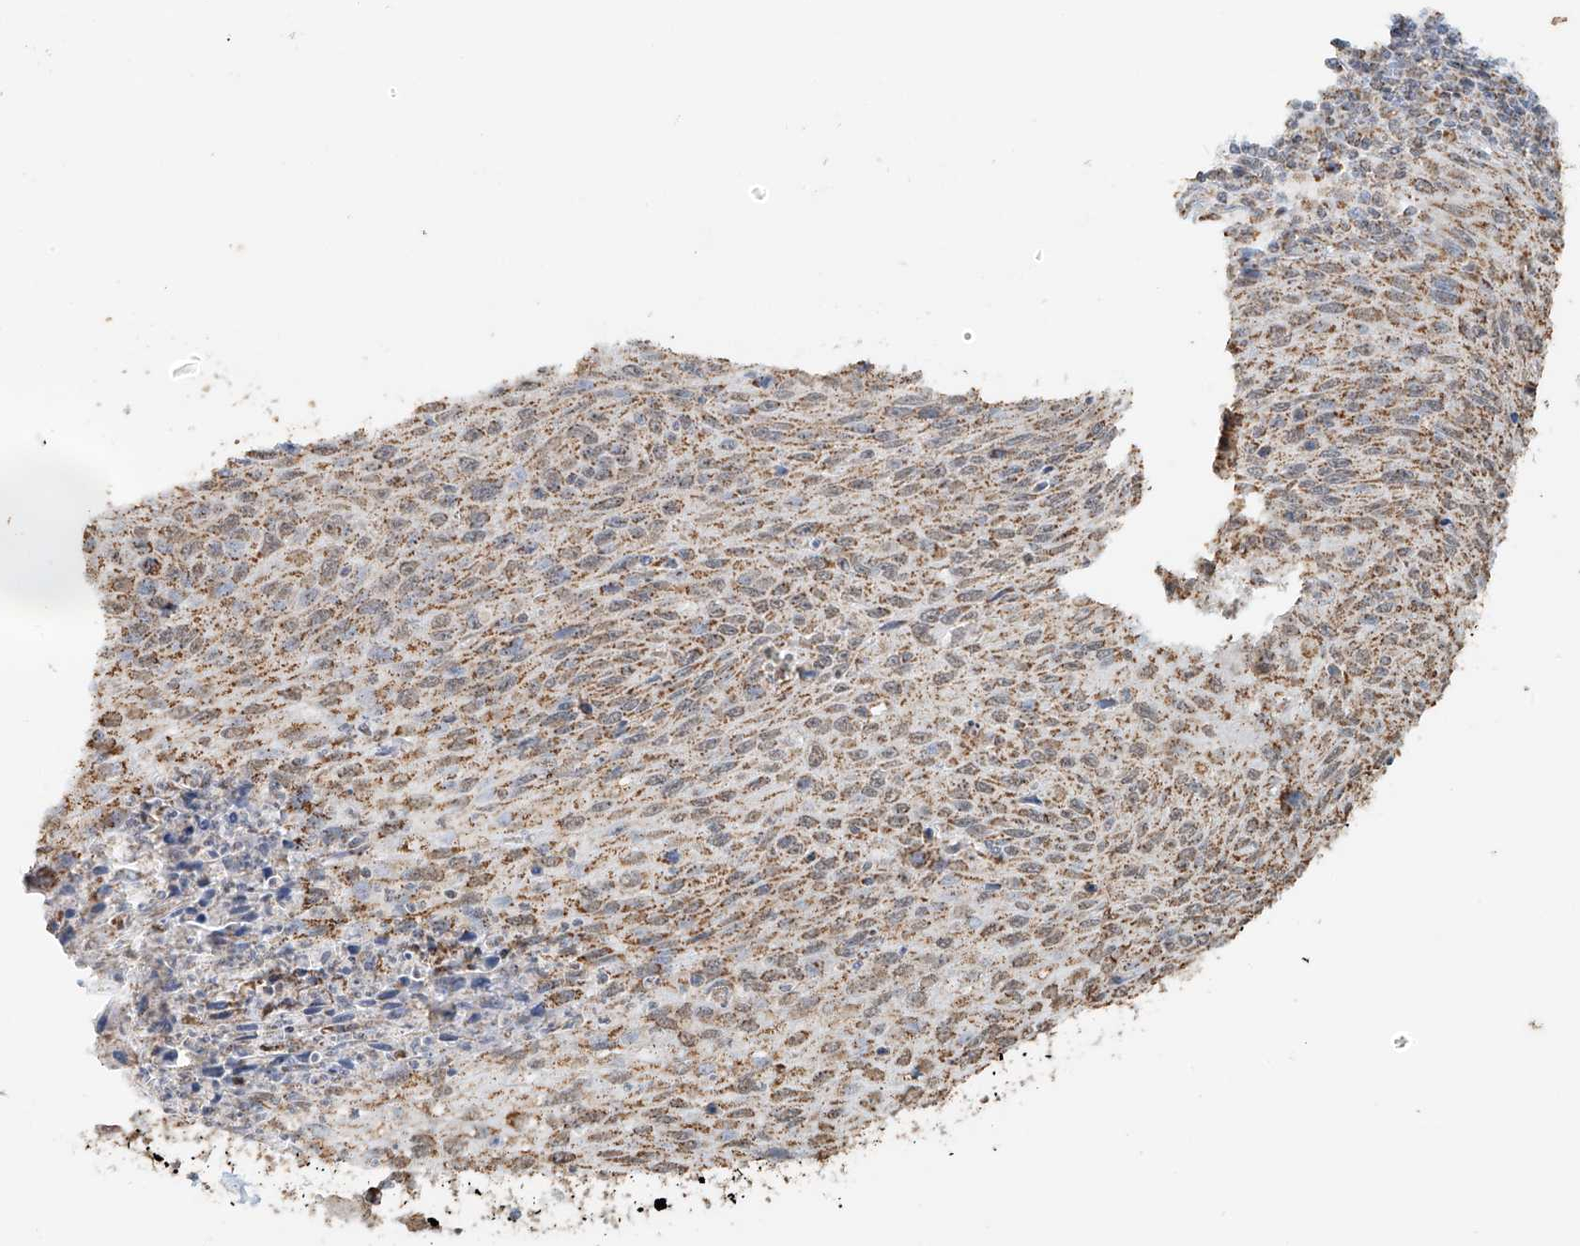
{"staining": {"intensity": "moderate", "quantity": ">75%", "location": "cytoplasmic/membranous"}, "tissue": "cervical cancer", "cell_type": "Tumor cells", "image_type": "cancer", "snomed": [{"axis": "morphology", "description": "Squamous cell carcinoma, NOS"}, {"axis": "topography", "description": "Cervix"}], "caption": "Immunohistochemical staining of cervical cancer (squamous cell carcinoma) demonstrates medium levels of moderate cytoplasmic/membranous positivity in approximately >75% of tumor cells.", "gene": "MIPEP", "patient": {"sex": "female", "age": 32}}